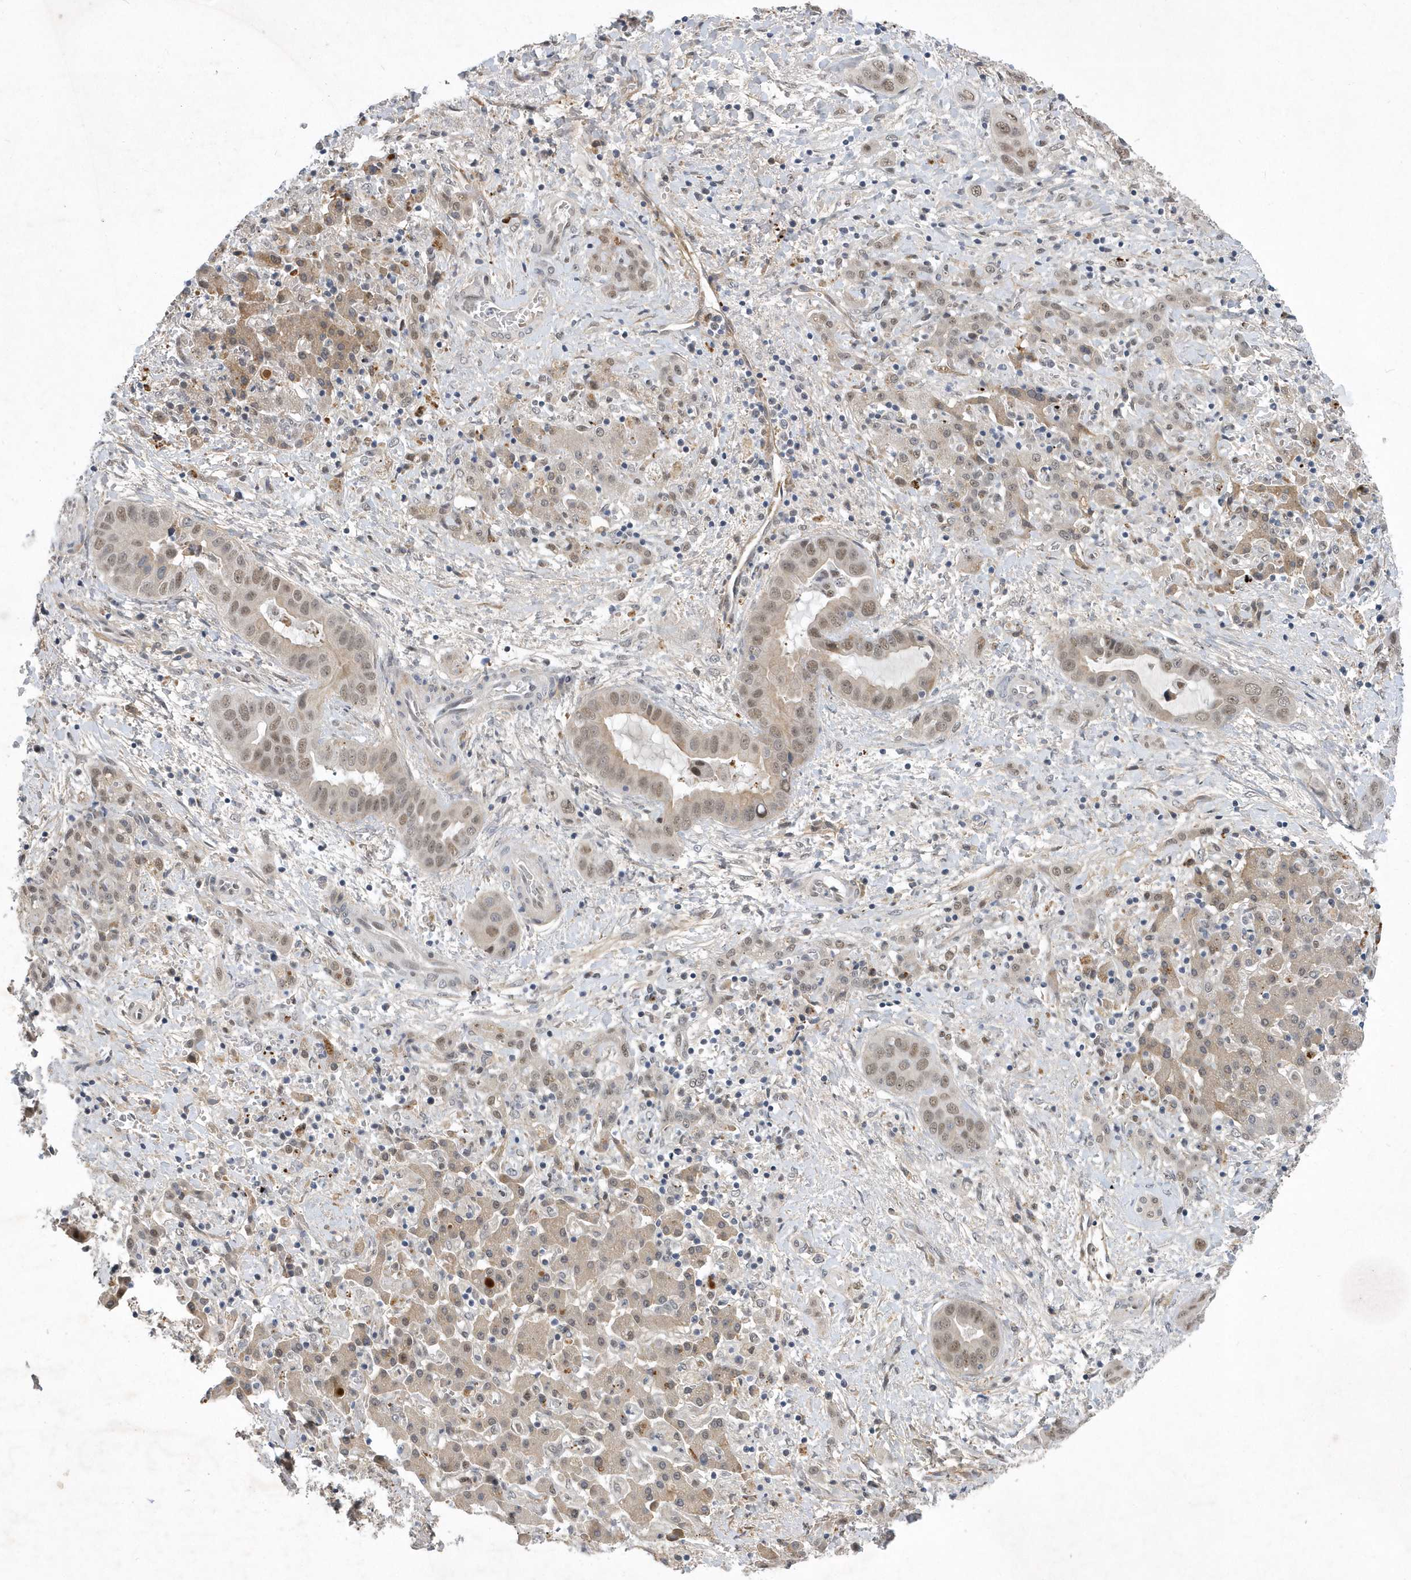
{"staining": {"intensity": "moderate", "quantity": ">75%", "location": "nuclear"}, "tissue": "liver cancer", "cell_type": "Tumor cells", "image_type": "cancer", "snomed": [{"axis": "morphology", "description": "Cholangiocarcinoma"}, {"axis": "topography", "description": "Liver"}], "caption": "Protein expression analysis of liver cancer demonstrates moderate nuclear expression in about >75% of tumor cells. Ihc stains the protein of interest in brown and the nuclei are stained blue.", "gene": "FAM217A", "patient": {"sex": "female", "age": 52}}